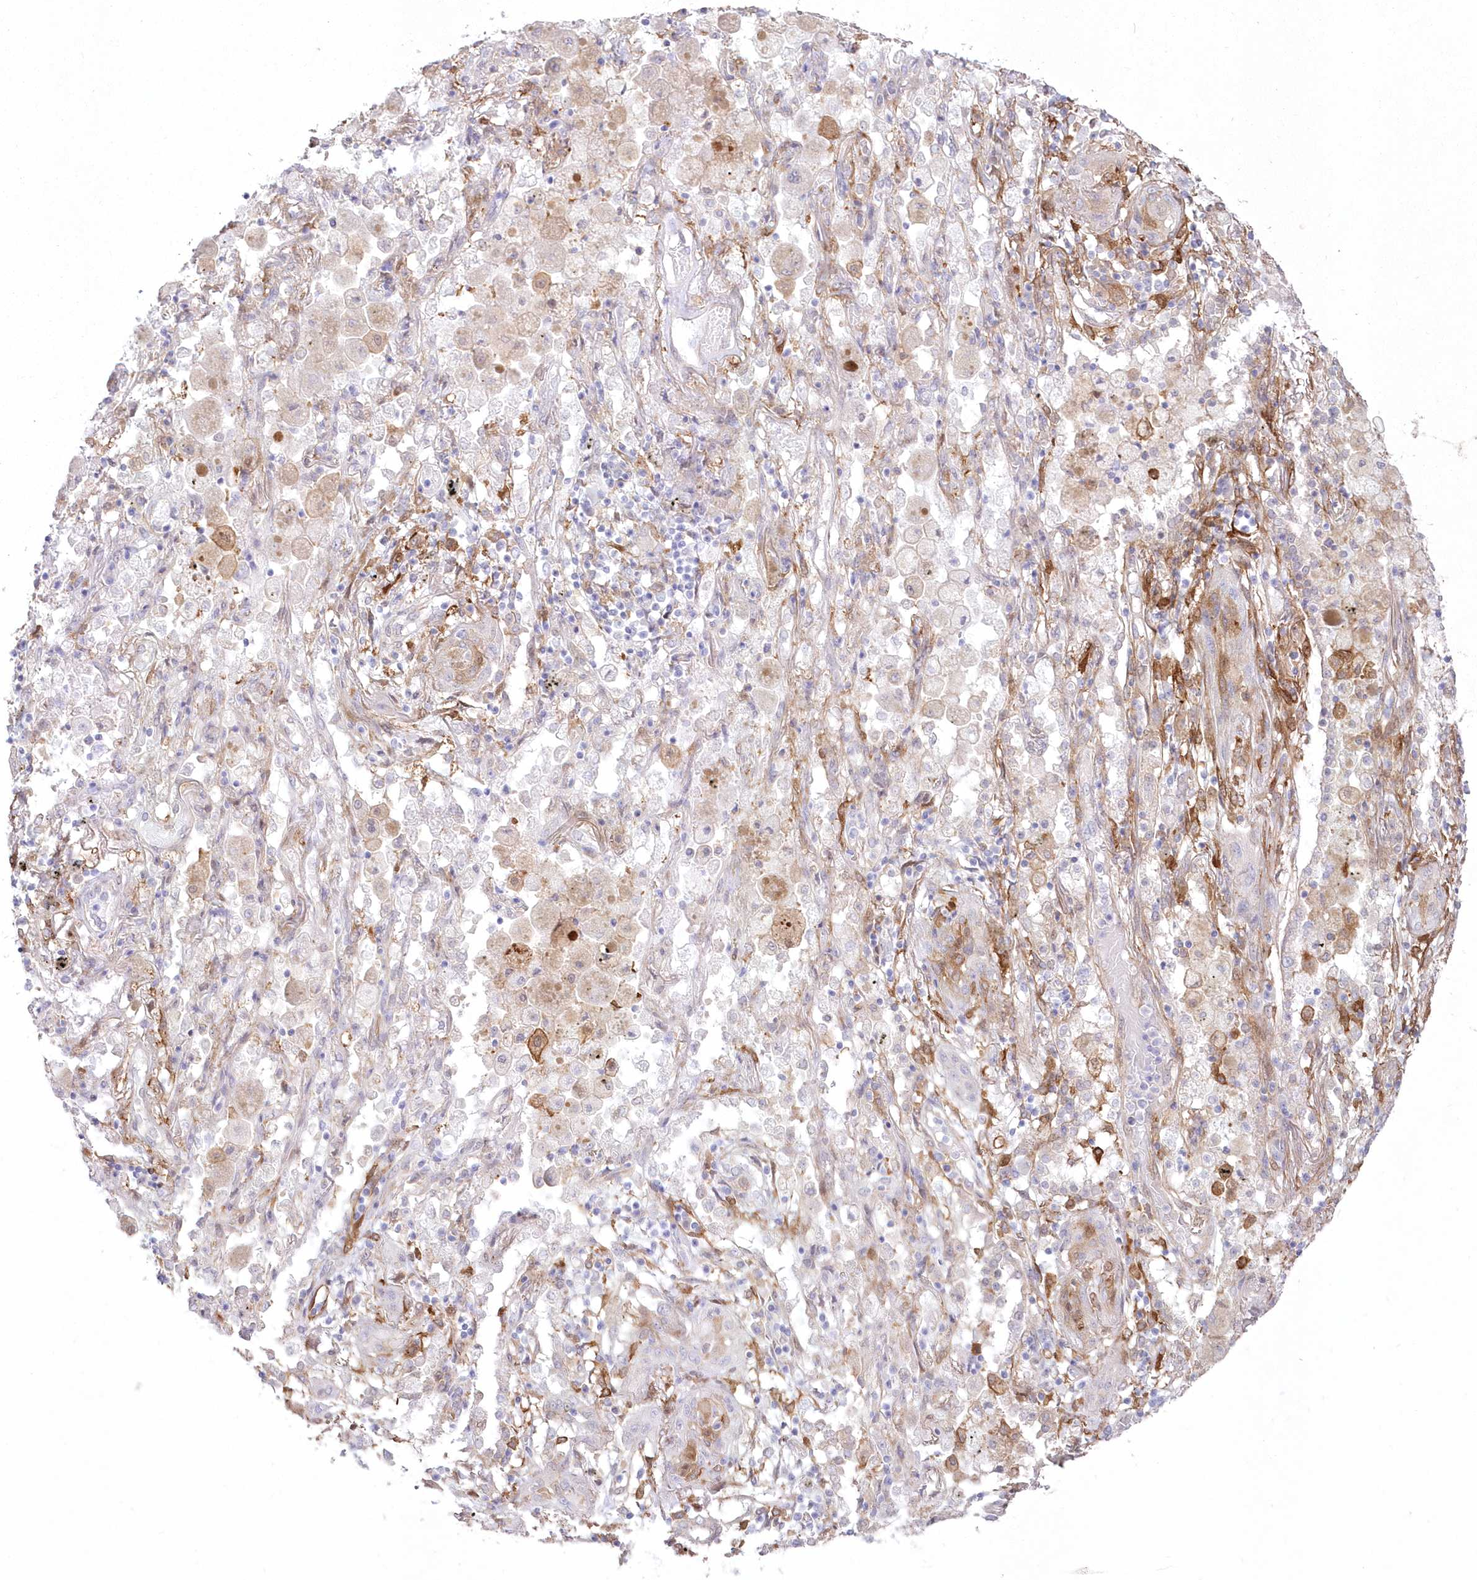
{"staining": {"intensity": "negative", "quantity": "none", "location": "none"}, "tissue": "lung cancer", "cell_type": "Tumor cells", "image_type": "cancer", "snomed": [{"axis": "morphology", "description": "Squamous cell carcinoma, NOS"}, {"axis": "topography", "description": "Lung"}], "caption": "A micrograph of human lung squamous cell carcinoma is negative for staining in tumor cells.", "gene": "SH3PXD2B", "patient": {"sex": "female", "age": 47}}